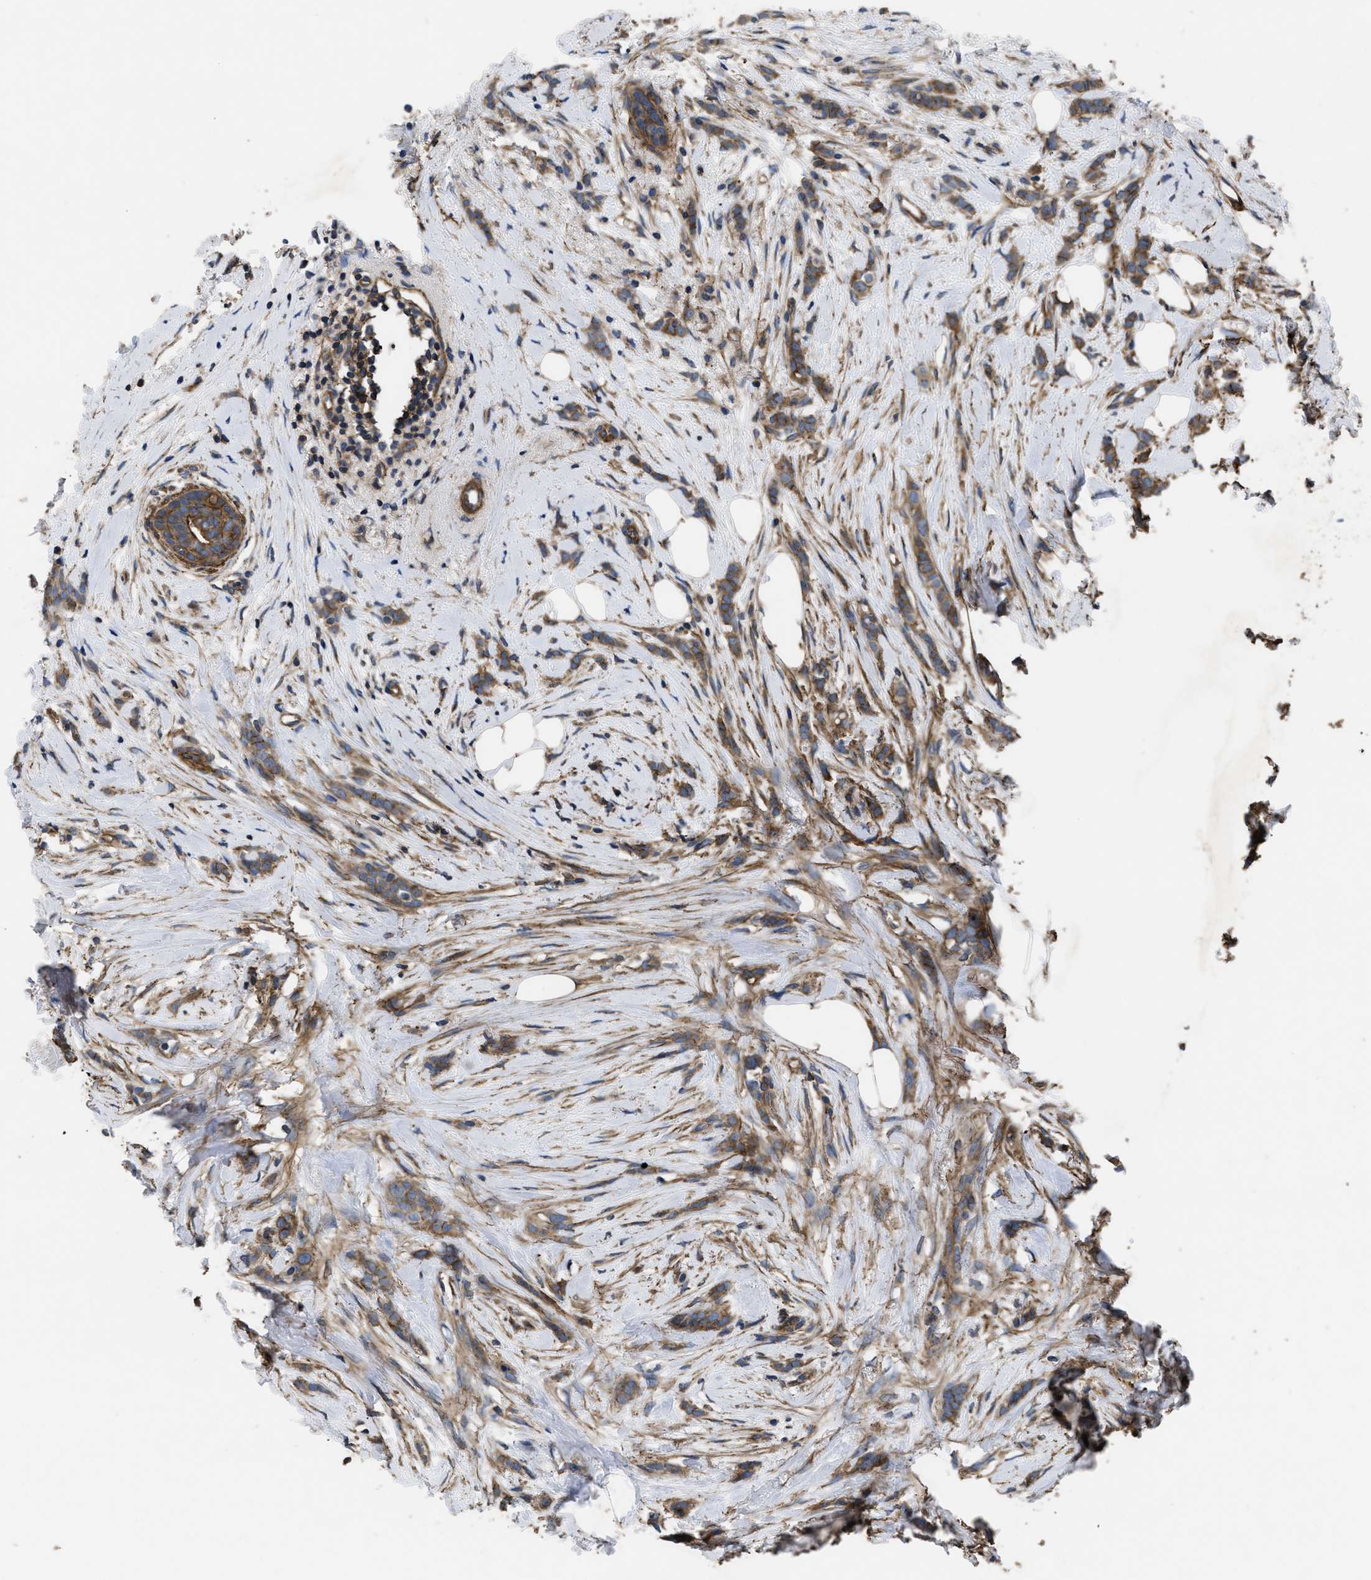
{"staining": {"intensity": "moderate", "quantity": ">75%", "location": "cytoplasmic/membranous"}, "tissue": "breast cancer", "cell_type": "Tumor cells", "image_type": "cancer", "snomed": [{"axis": "morphology", "description": "Lobular carcinoma, in situ"}, {"axis": "morphology", "description": "Lobular carcinoma"}, {"axis": "topography", "description": "Breast"}], "caption": "This is a micrograph of immunohistochemistry staining of breast lobular carcinoma in situ, which shows moderate expression in the cytoplasmic/membranous of tumor cells.", "gene": "SCUBE2", "patient": {"sex": "female", "age": 41}}